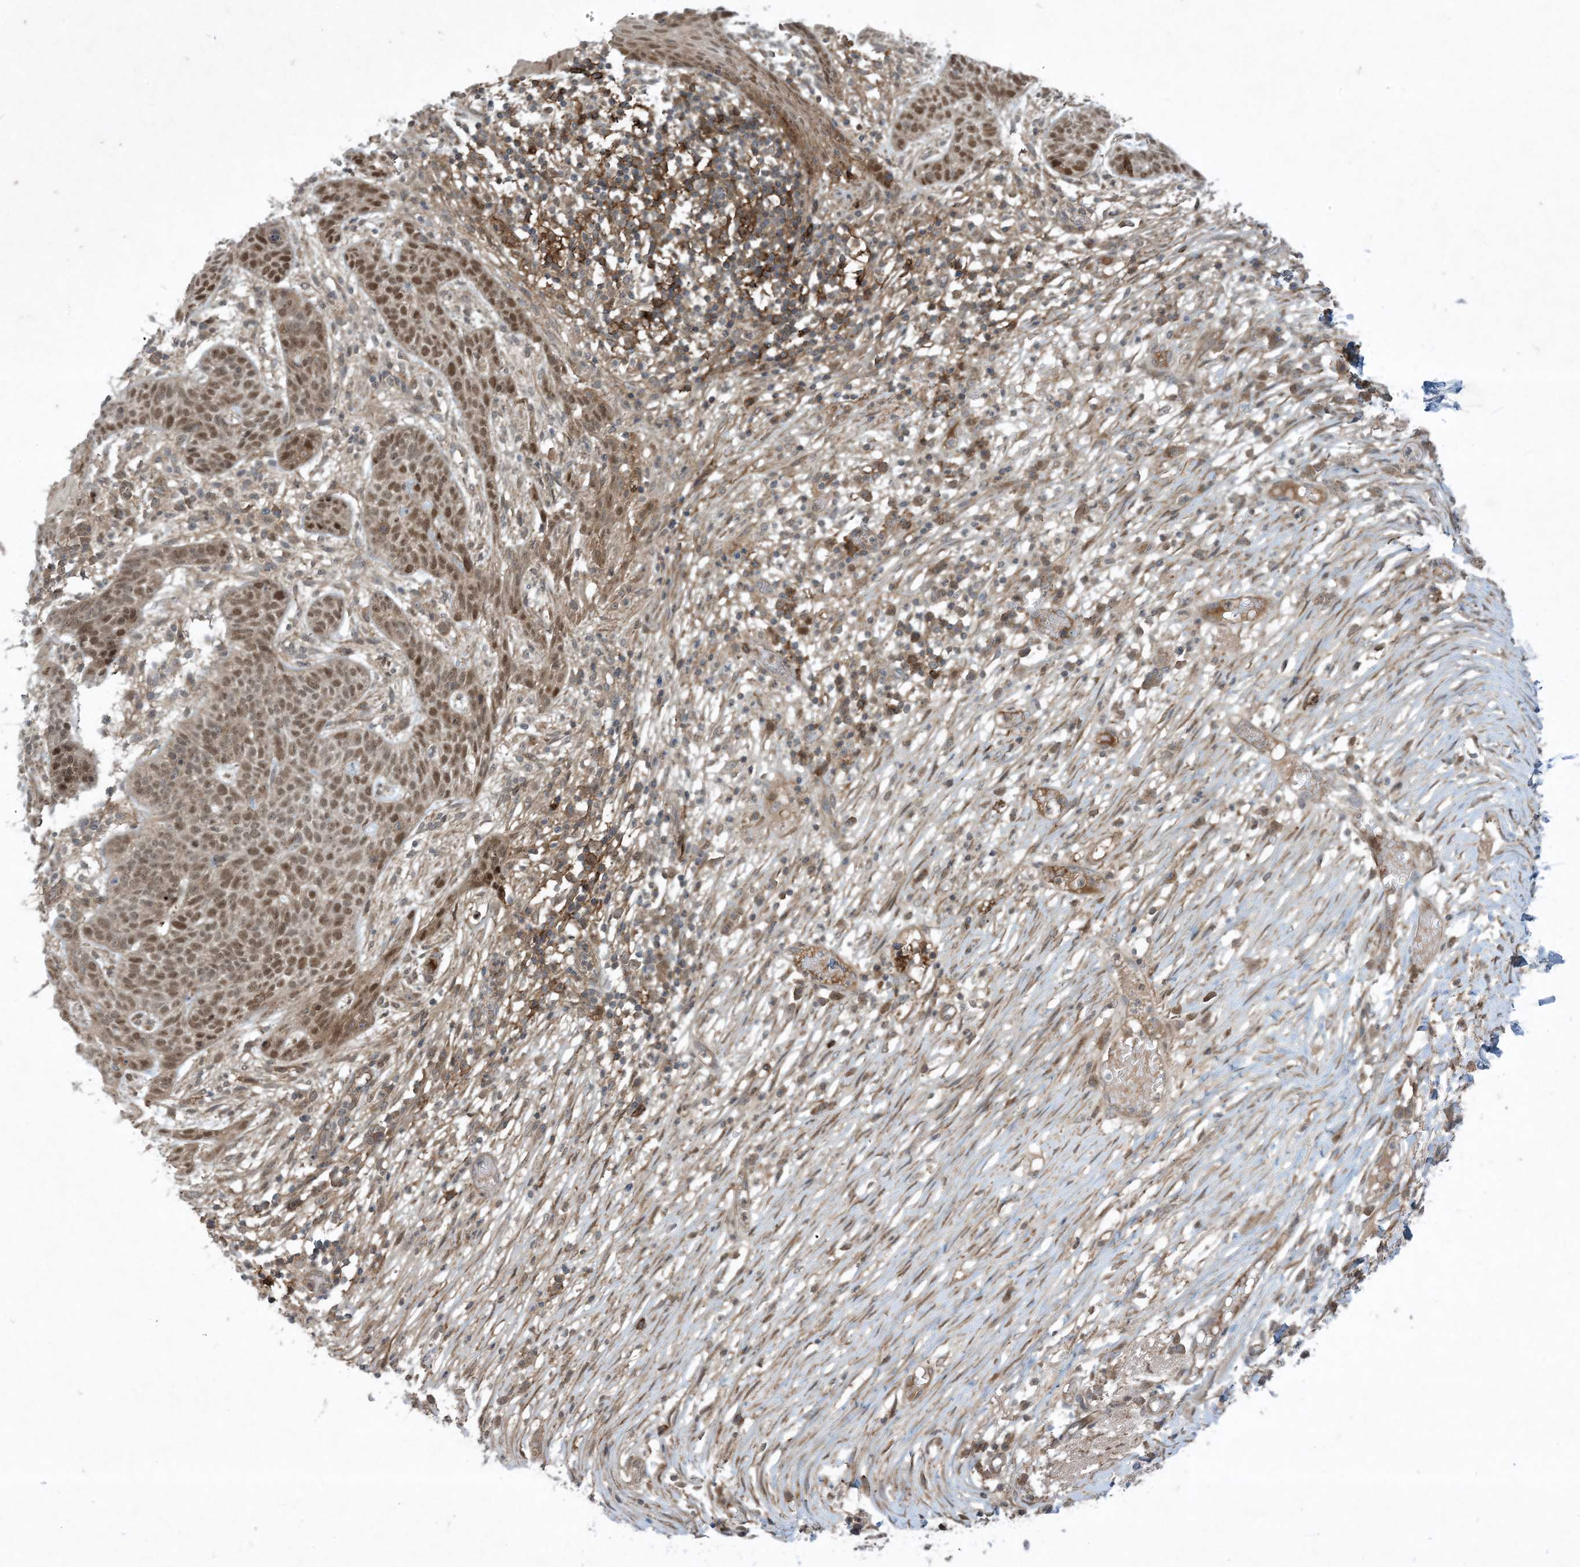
{"staining": {"intensity": "moderate", "quantity": ">75%", "location": "nuclear"}, "tissue": "skin cancer", "cell_type": "Tumor cells", "image_type": "cancer", "snomed": [{"axis": "morphology", "description": "Normal tissue, NOS"}, {"axis": "morphology", "description": "Basal cell carcinoma"}, {"axis": "topography", "description": "Skin"}], "caption": "This is an image of IHC staining of skin cancer (basal cell carcinoma), which shows moderate positivity in the nuclear of tumor cells.", "gene": "STAM2", "patient": {"sex": "male", "age": 64}}